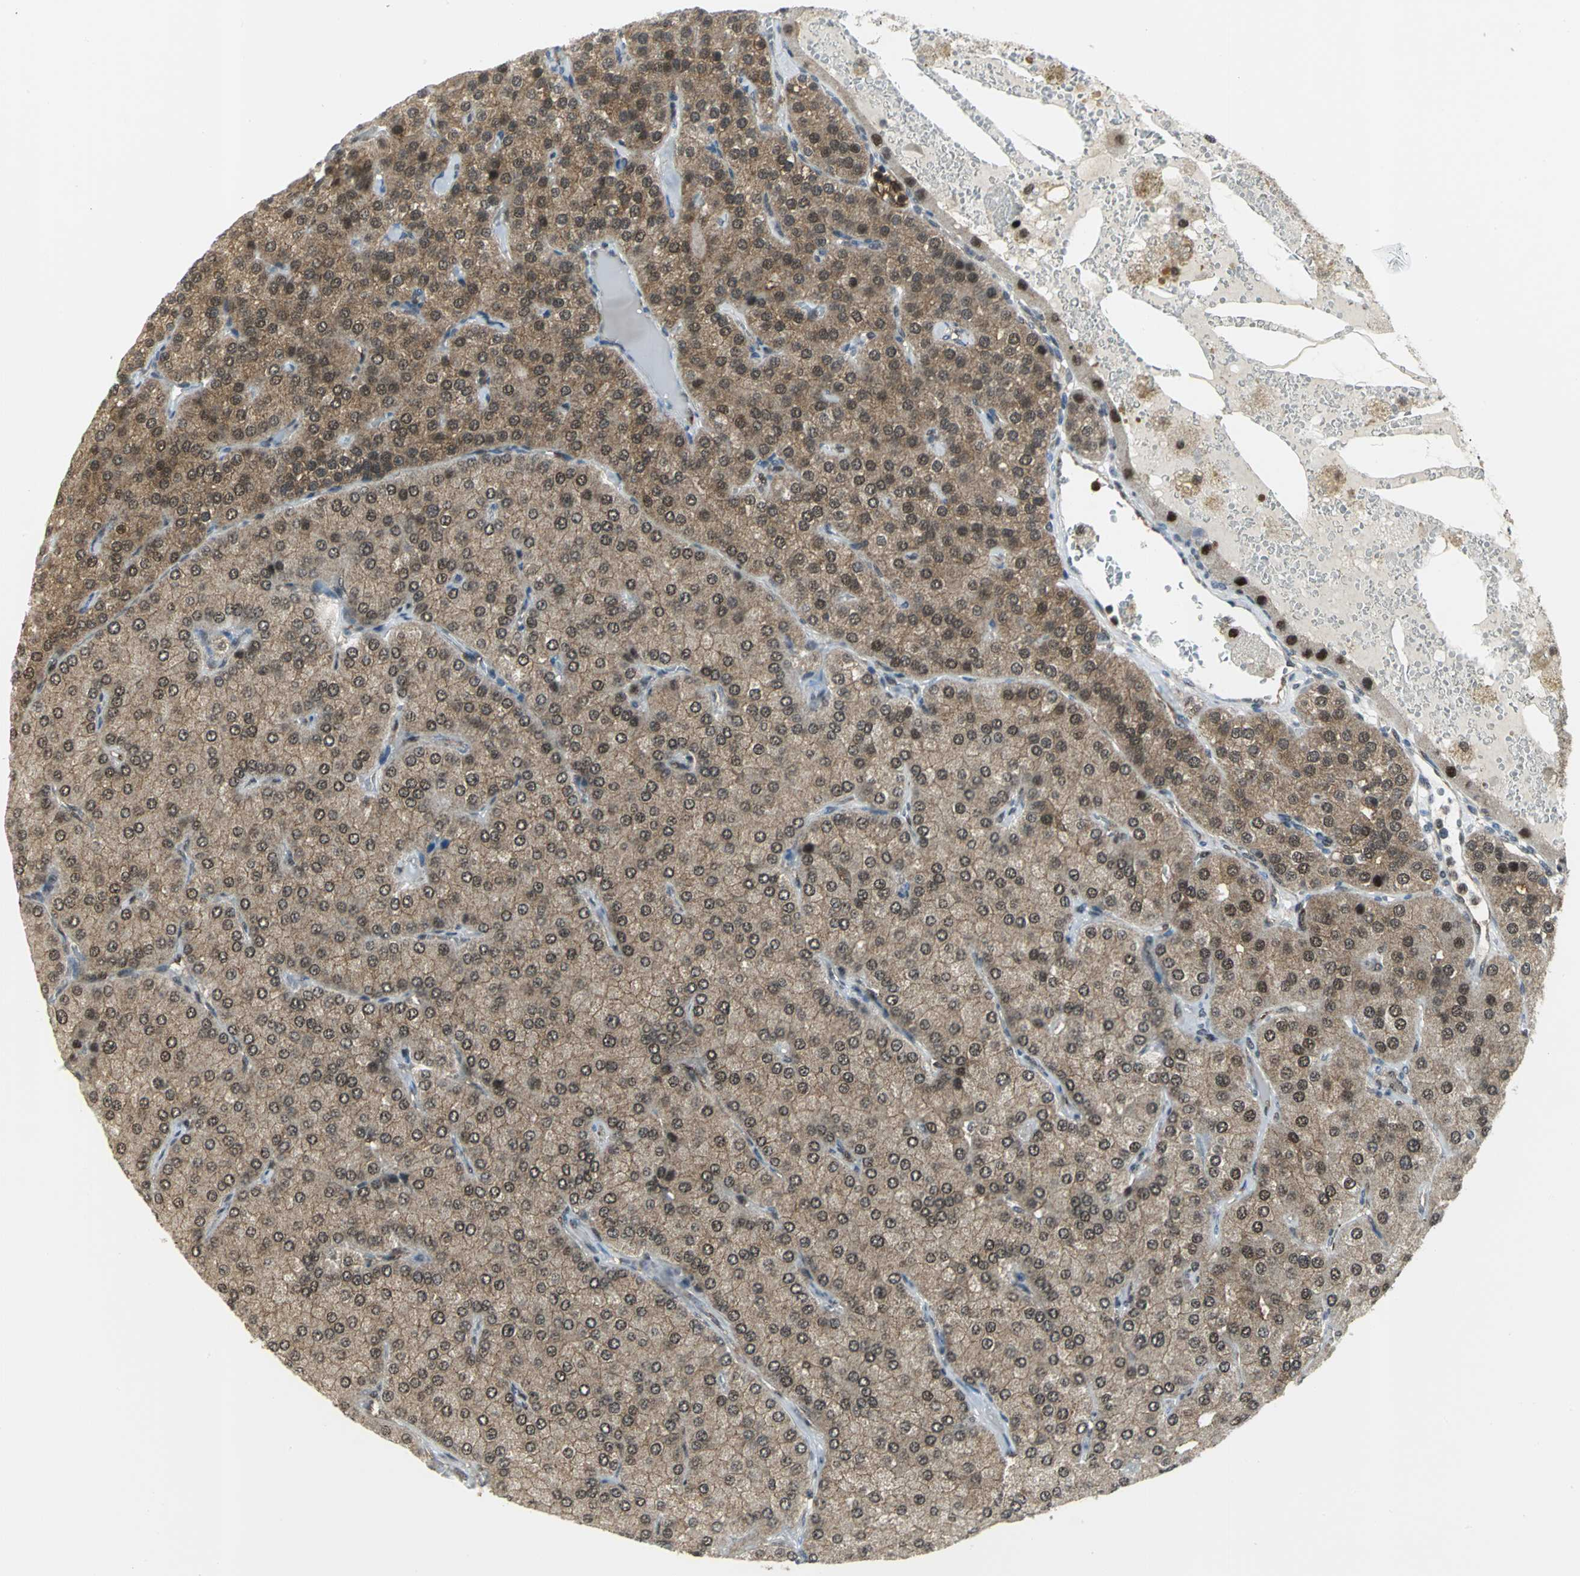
{"staining": {"intensity": "moderate", "quantity": ">75%", "location": "cytoplasmic/membranous"}, "tissue": "parathyroid gland", "cell_type": "Glandular cells", "image_type": "normal", "snomed": [{"axis": "morphology", "description": "Normal tissue, NOS"}, {"axis": "morphology", "description": "Adenoma, NOS"}, {"axis": "topography", "description": "Parathyroid gland"}], "caption": "Human parathyroid gland stained for a protein (brown) reveals moderate cytoplasmic/membranous positive expression in about >75% of glandular cells.", "gene": "PSMA4", "patient": {"sex": "female", "age": 86}}